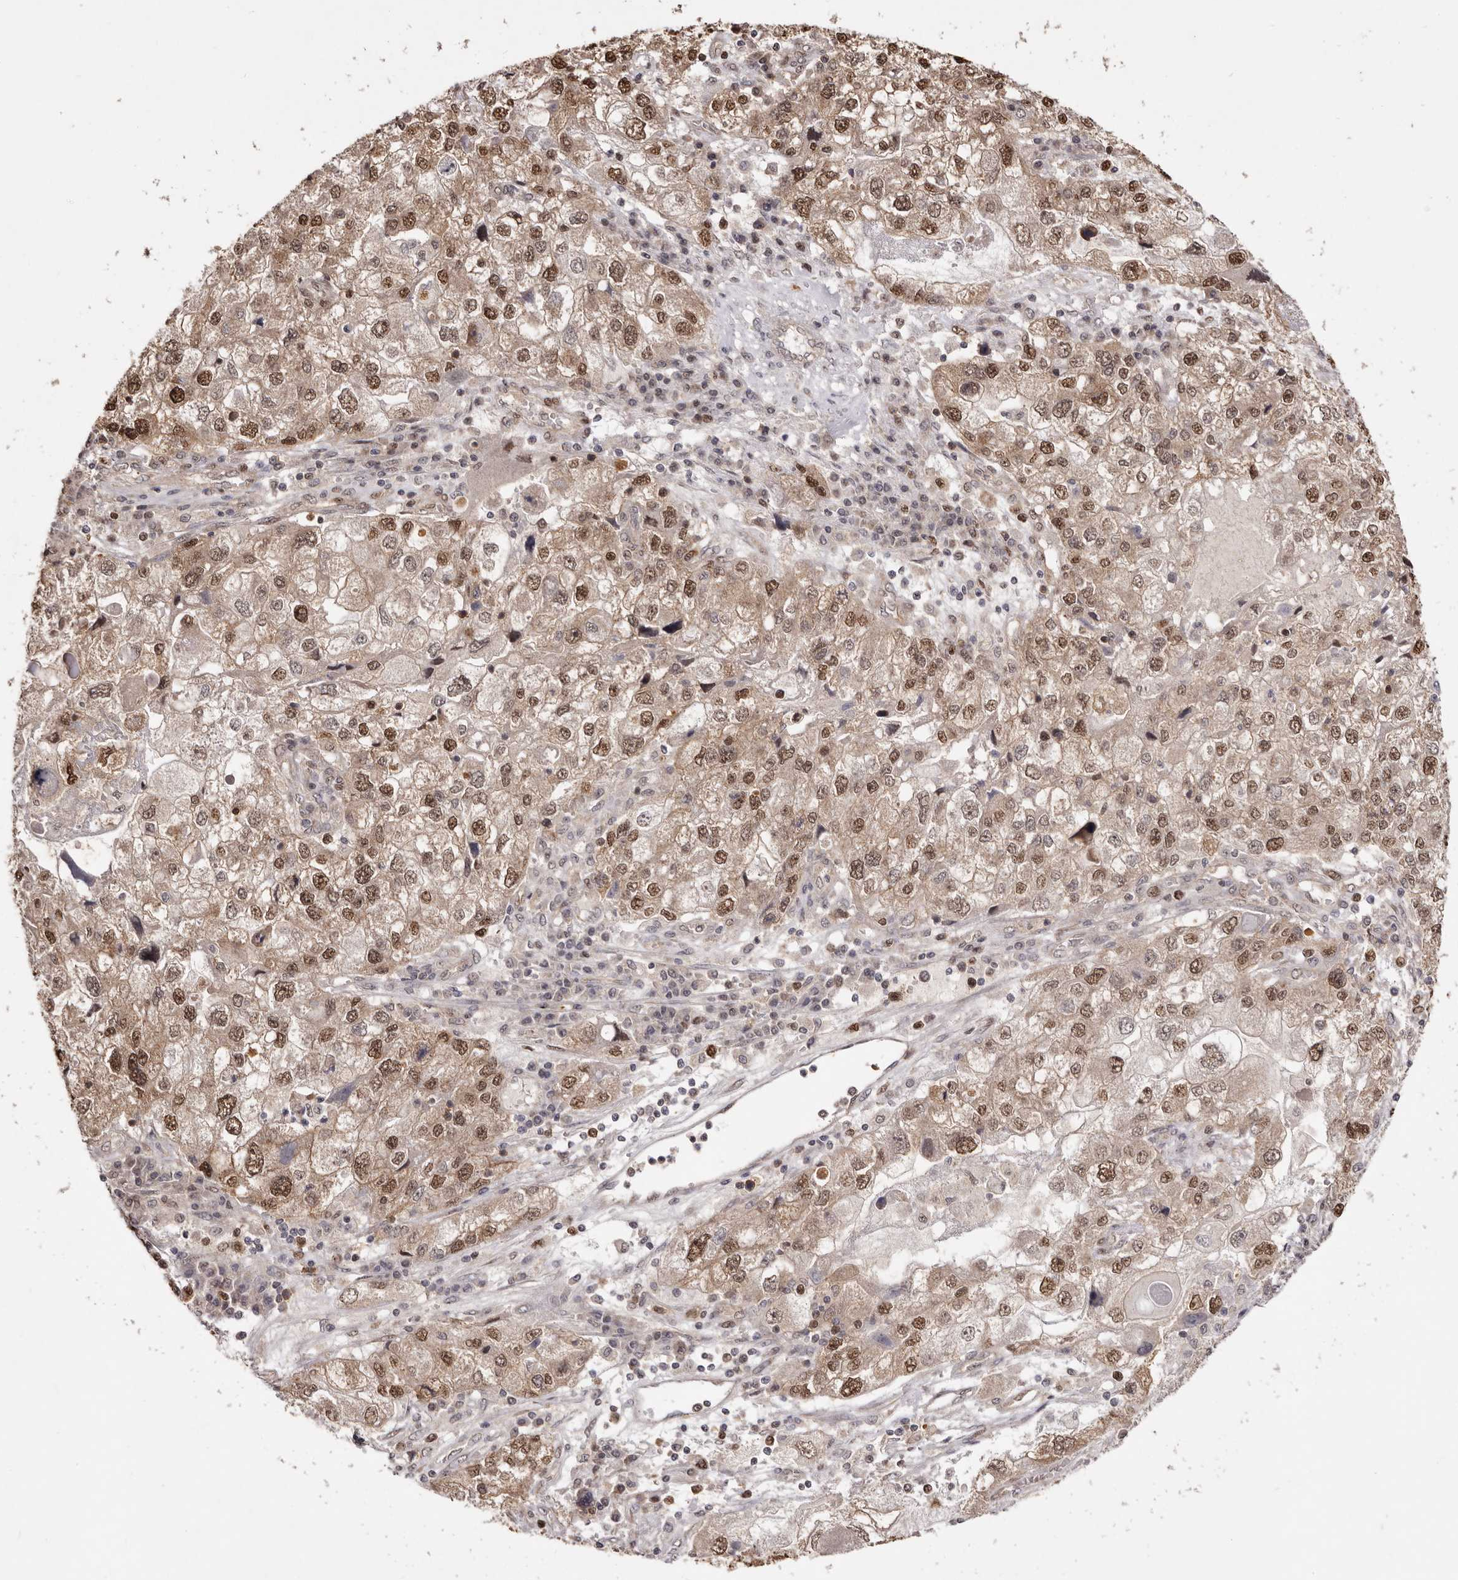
{"staining": {"intensity": "moderate", "quantity": ">75%", "location": "cytoplasmic/membranous,nuclear"}, "tissue": "endometrial cancer", "cell_type": "Tumor cells", "image_type": "cancer", "snomed": [{"axis": "morphology", "description": "Adenocarcinoma, NOS"}, {"axis": "topography", "description": "Endometrium"}], "caption": "Immunohistochemistry of endometrial cancer shows medium levels of moderate cytoplasmic/membranous and nuclear positivity in approximately >75% of tumor cells. (Brightfield microscopy of DAB IHC at high magnification).", "gene": "NOTCH1", "patient": {"sex": "female", "age": 49}}